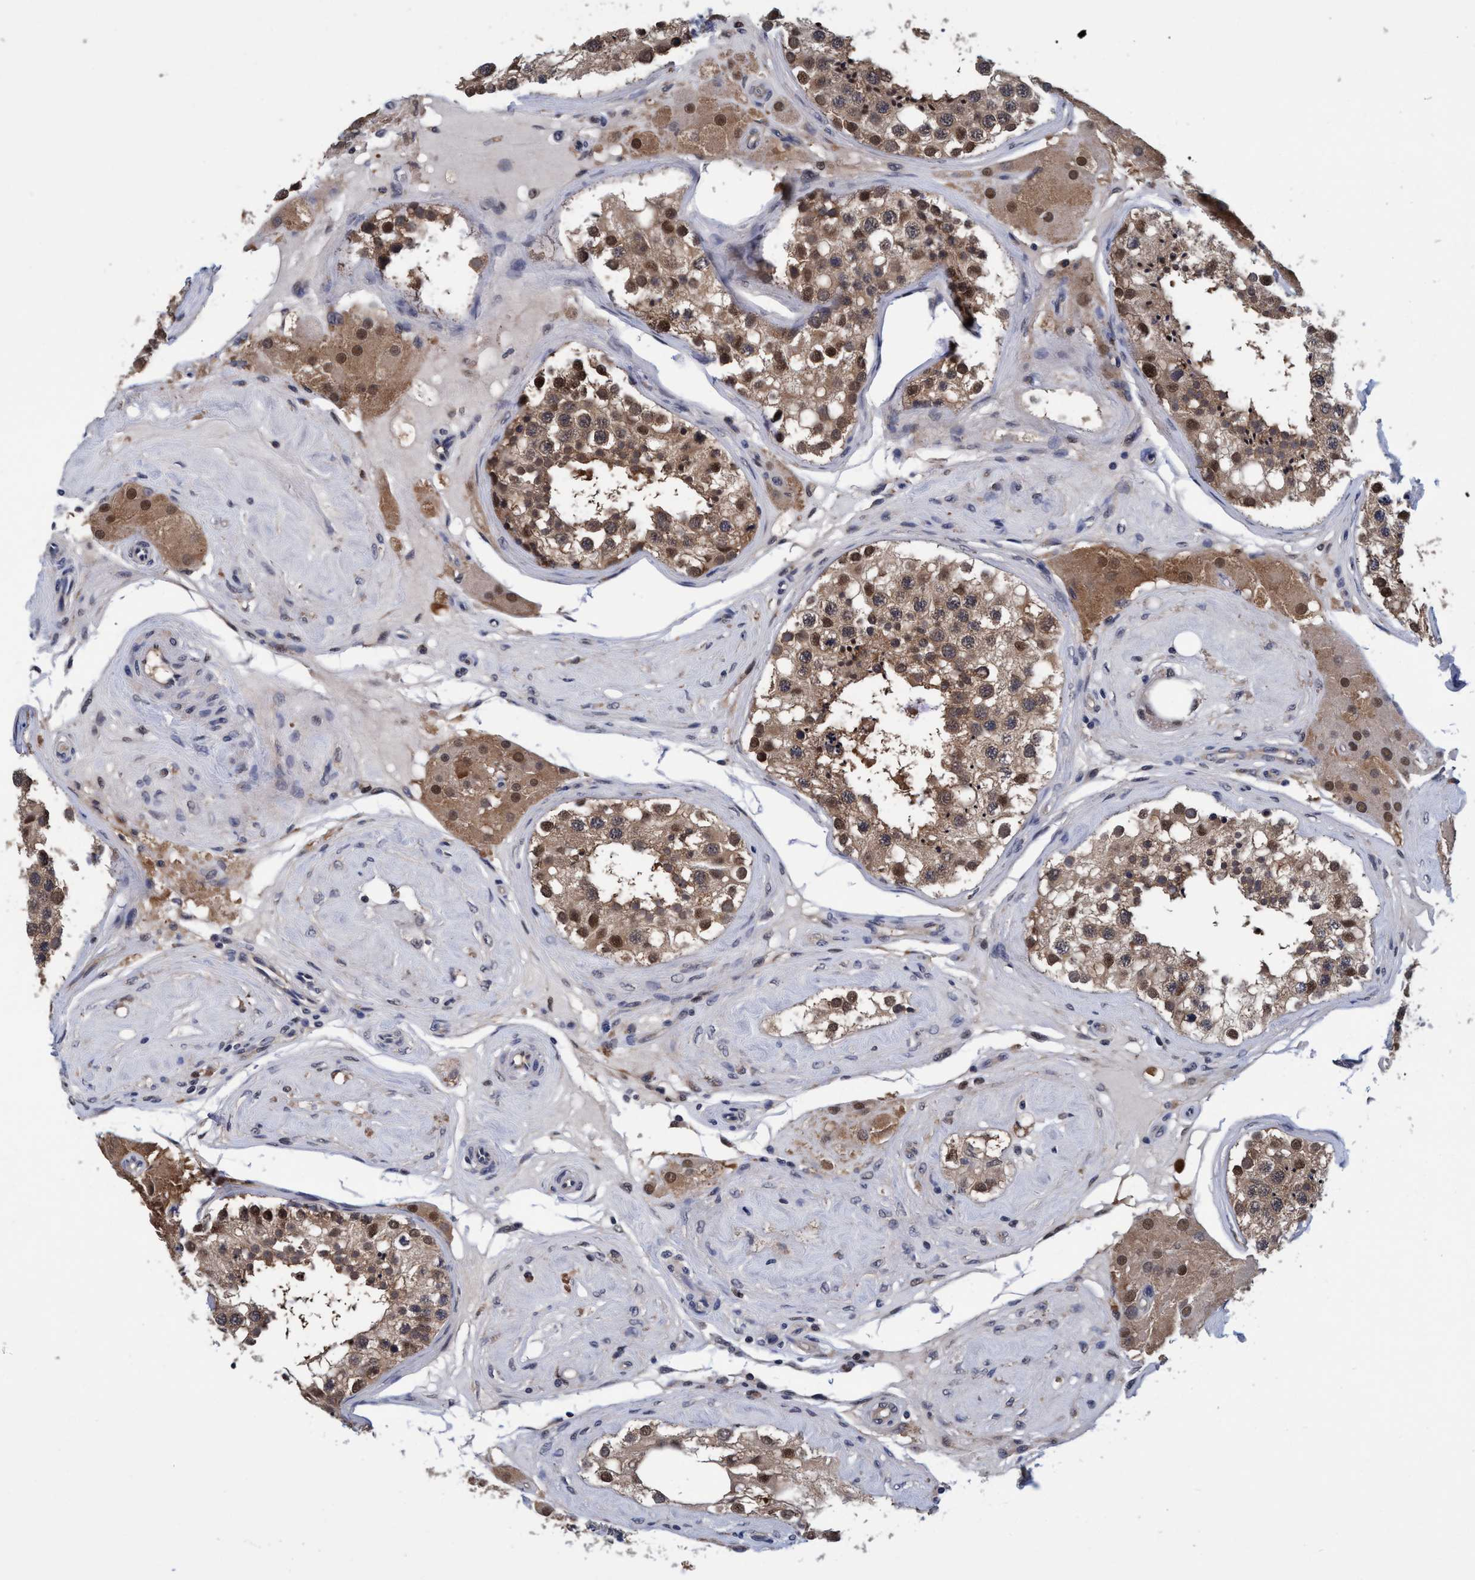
{"staining": {"intensity": "moderate", "quantity": ">75%", "location": "cytoplasmic/membranous"}, "tissue": "testis", "cell_type": "Cells in seminiferous ducts", "image_type": "normal", "snomed": [{"axis": "morphology", "description": "Normal tissue, NOS"}, {"axis": "topography", "description": "Testis"}], "caption": "Brown immunohistochemical staining in unremarkable testis shows moderate cytoplasmic/membranous staining in approximately >75% of cells in seminiferous ducts.", "gene": "PSMD12", "patient": {"sex": "male", "age": 68}}